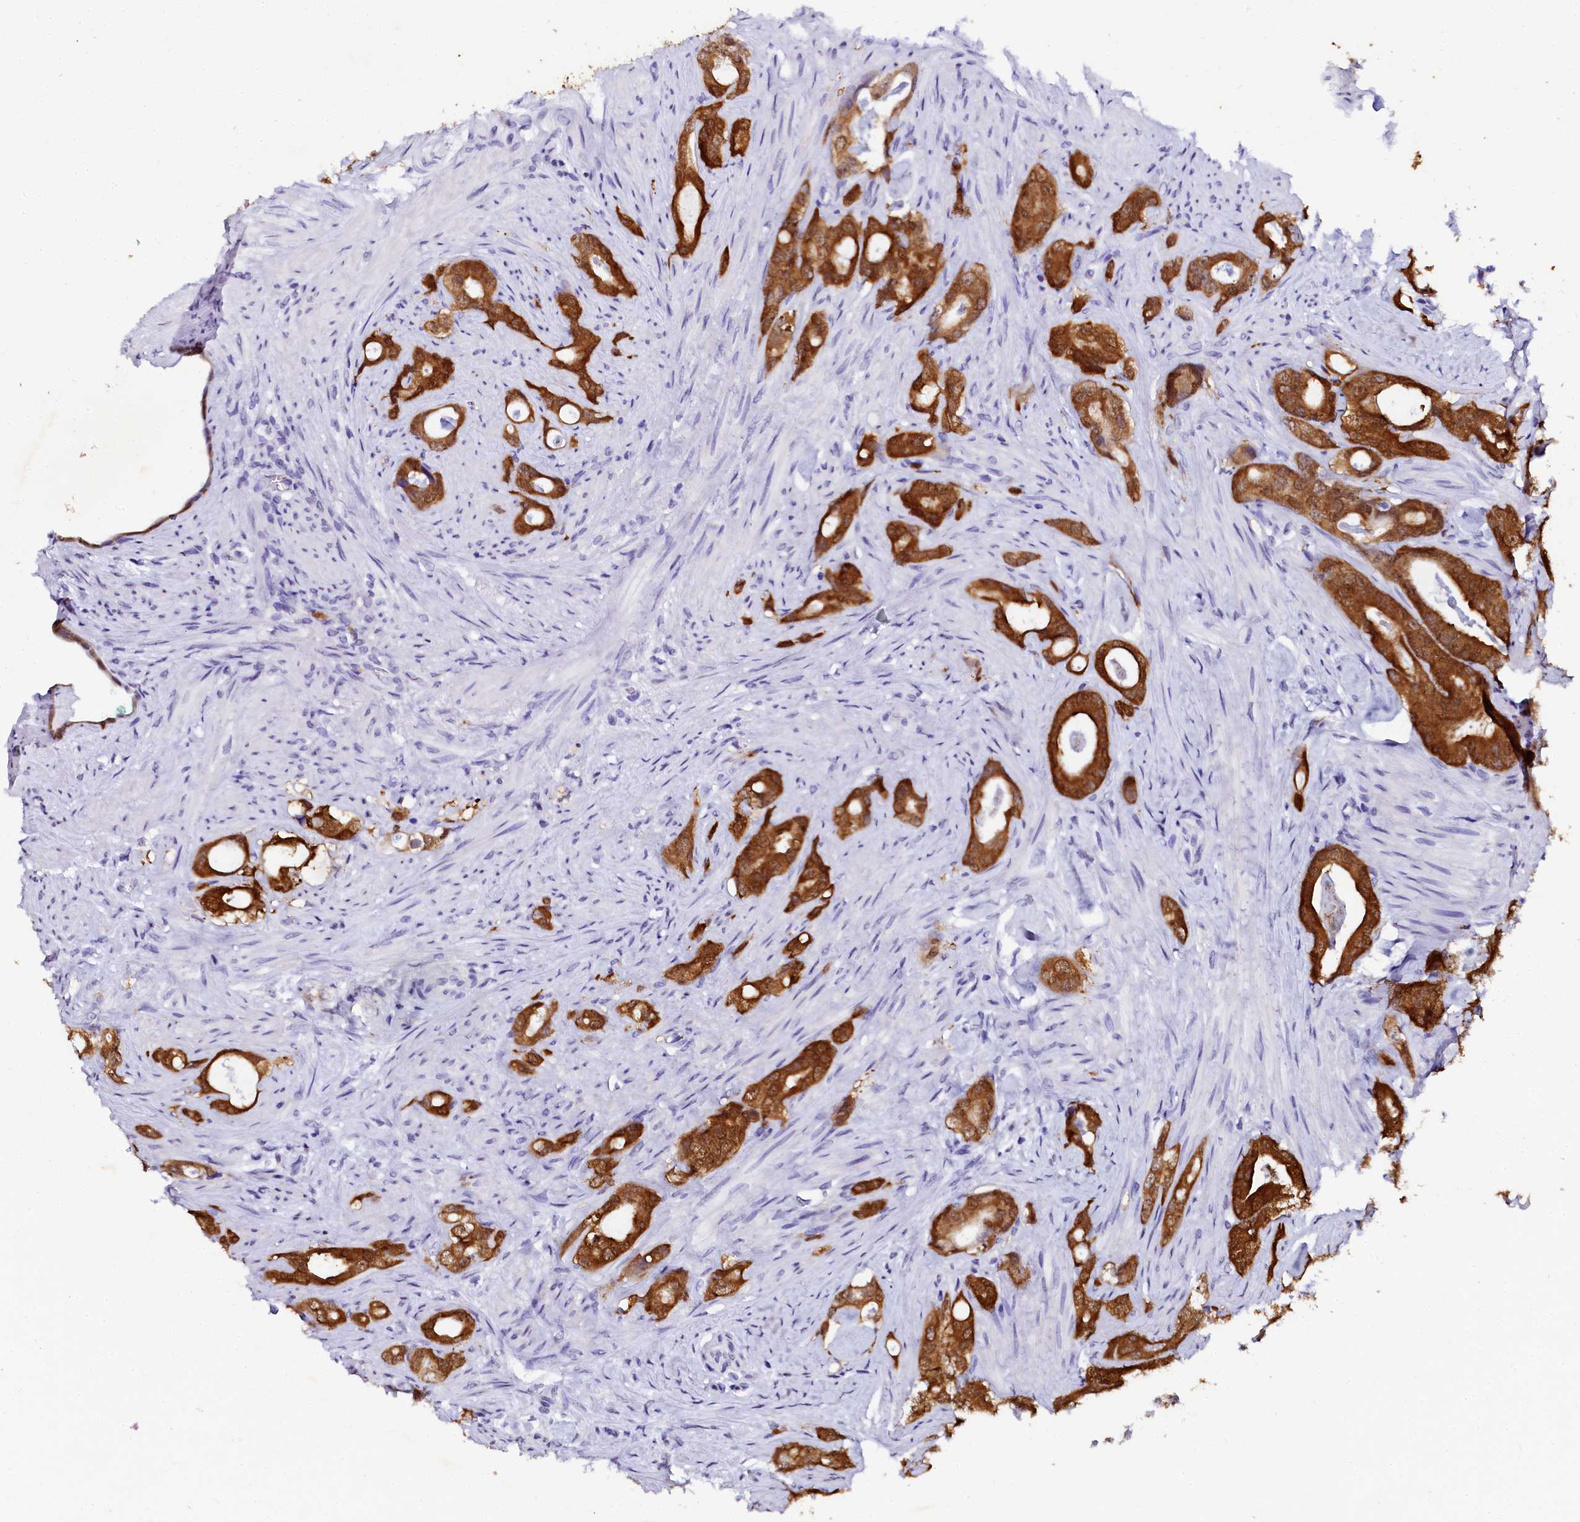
{"staining": {"intensity": "strong", "quantity": ">75%", "location": "cytoplasmic/membranous"}, "tissue": "prostate cancer", "cell_type": "Tumor cells", "image_type": "cancer", "snomed": [{"axis": "morphology", "description": "Adenocarcinoma, Low grade"}, {"axis": "topography", "description": "Prostate"}], "caption": "This is an image of IHC staining of prostate cancer, which shows strong expression in the cytoplasmic/membranous of tumor cells.", "gene": "SORD", "patient": {"sex": "male", "age": 63}}